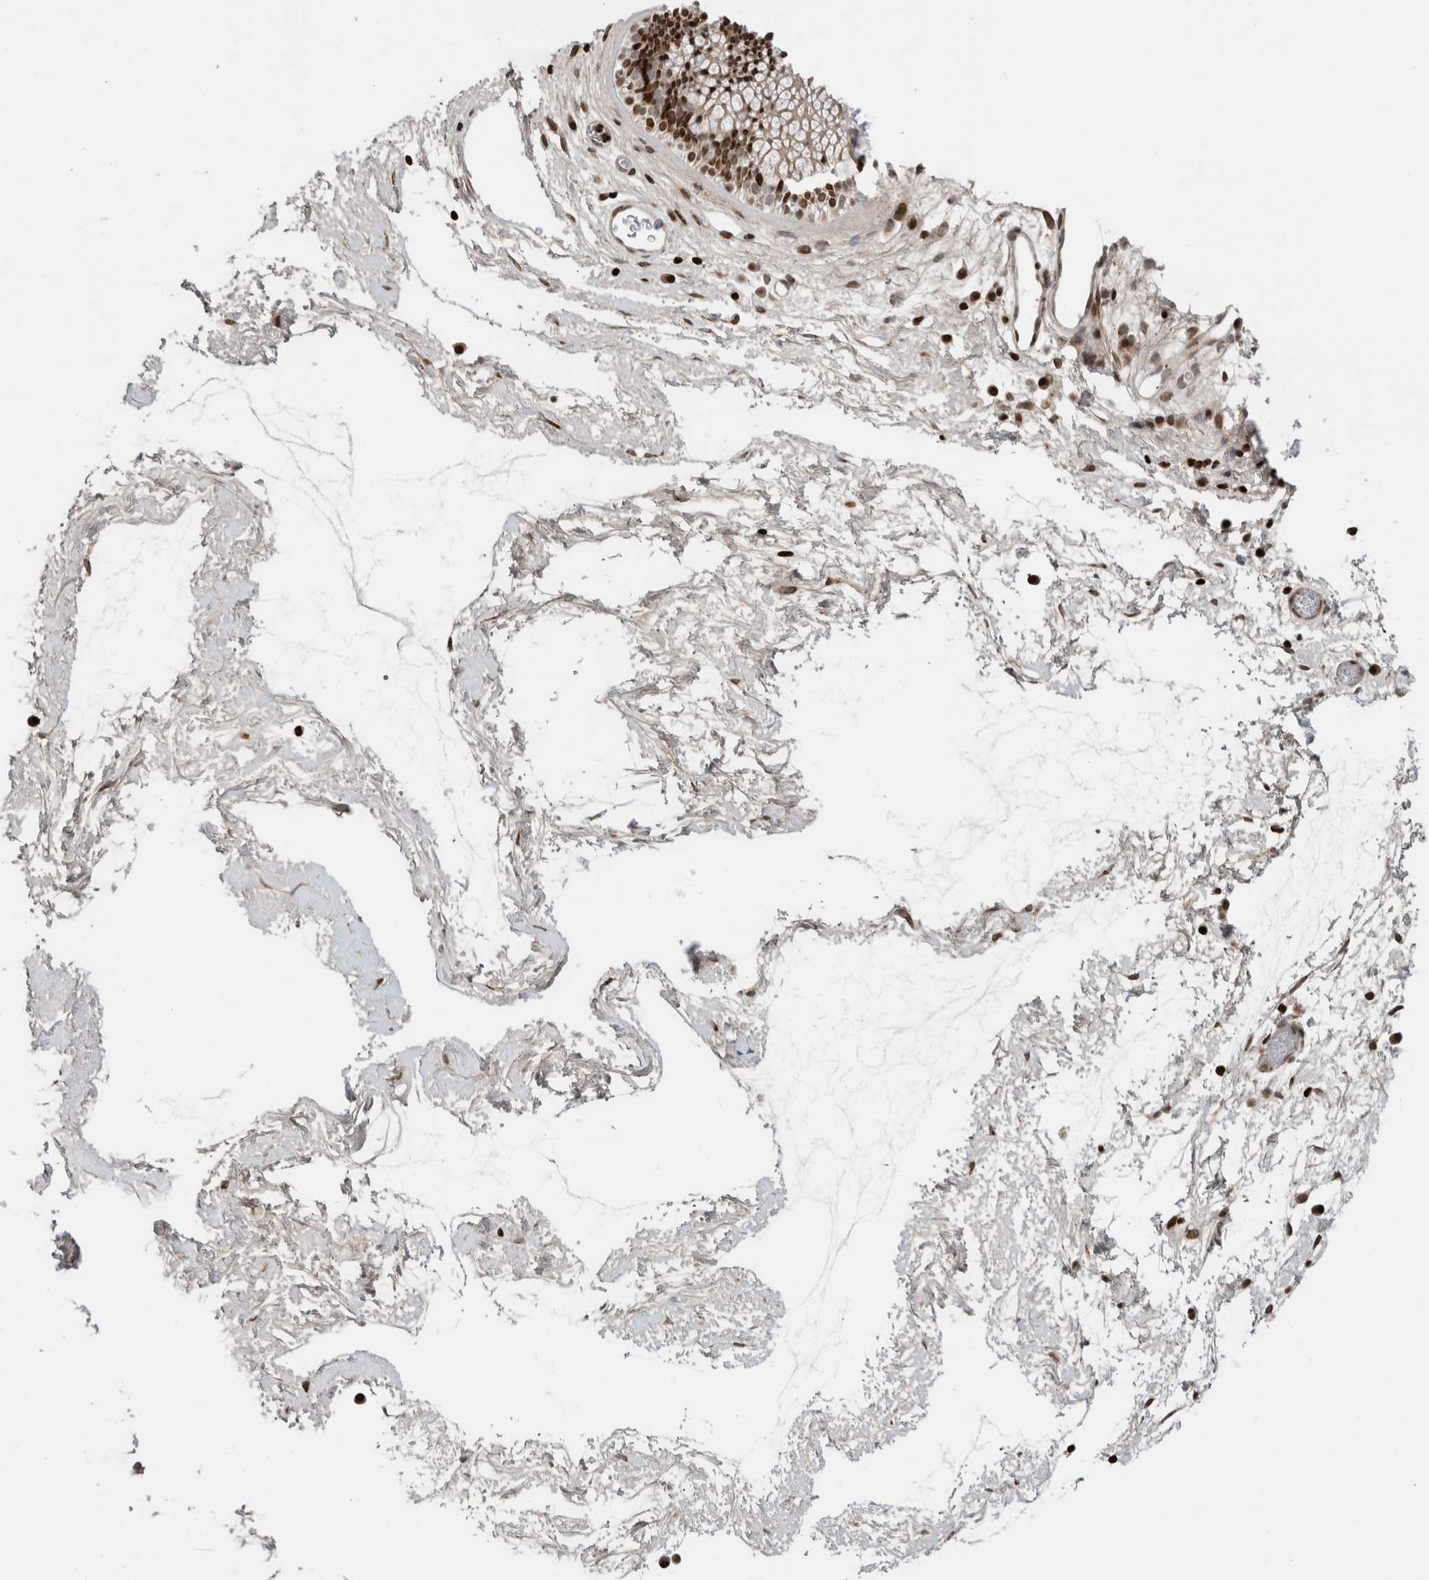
{"staining": {"intensity": "strong", "quantity": ">75%", "location": "nuclear"}, "tissue": "nasopharynx", "cell_type": "Respiratory epithelial cells", "image_type": "normal", "snomed": [{"axis": "morphology", "description": "Normal tissue, NOS"}, {"axis": "morphology", "description": "Inflammation, NOS"}, {"axis": "topography", "description": "Nasopharynx"}], "caption": "Nasopharynx stained for a protein (brown) exhibits strong nuclear positive expression in about >75% of respiratory epithelial cells.", "gene": "GINS4", "patient": {"sex": "male", "age": 48}}